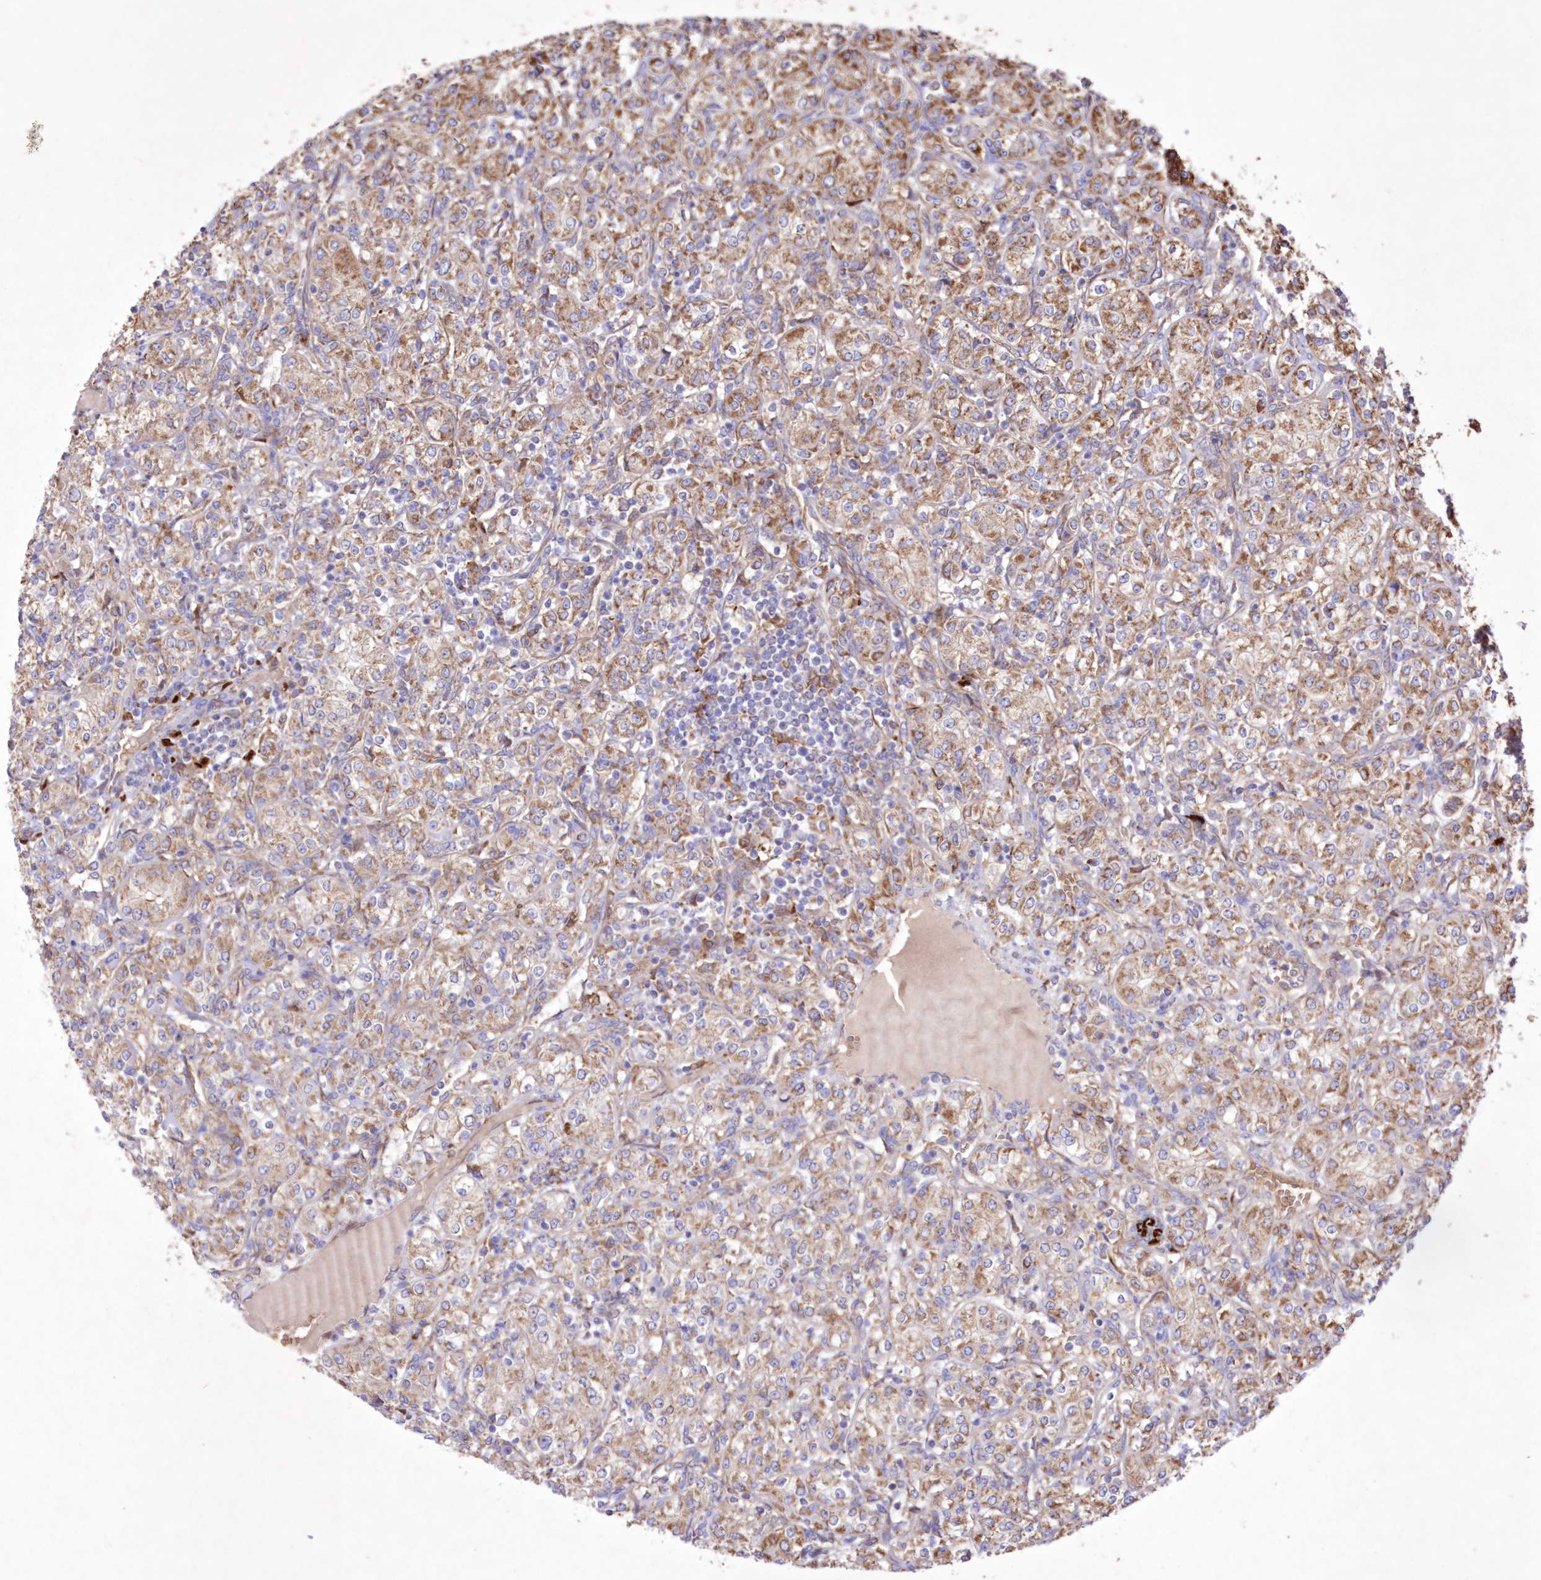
{"staining": {"intensity": "moderate", "quantity": "25%-75%", "location": "cytoplasmic/membranous"}, "tissue": "renal cancer", "cell_type": "Tumor cells", "image_type": "cancer", "snomed": [{"axis": "morphology", "description": "Adenocarcinoma, NOS"}, {"axis": "topography", "description": "Kidney"}], "caption": "Protein expression analysis of renal cancer exhibits moderate cytoplasmic/membranous expression in approximately 25%-75% of tumor cells.", "gene": "FCHO2", "patient": {"sex": "male", "age": 77}}